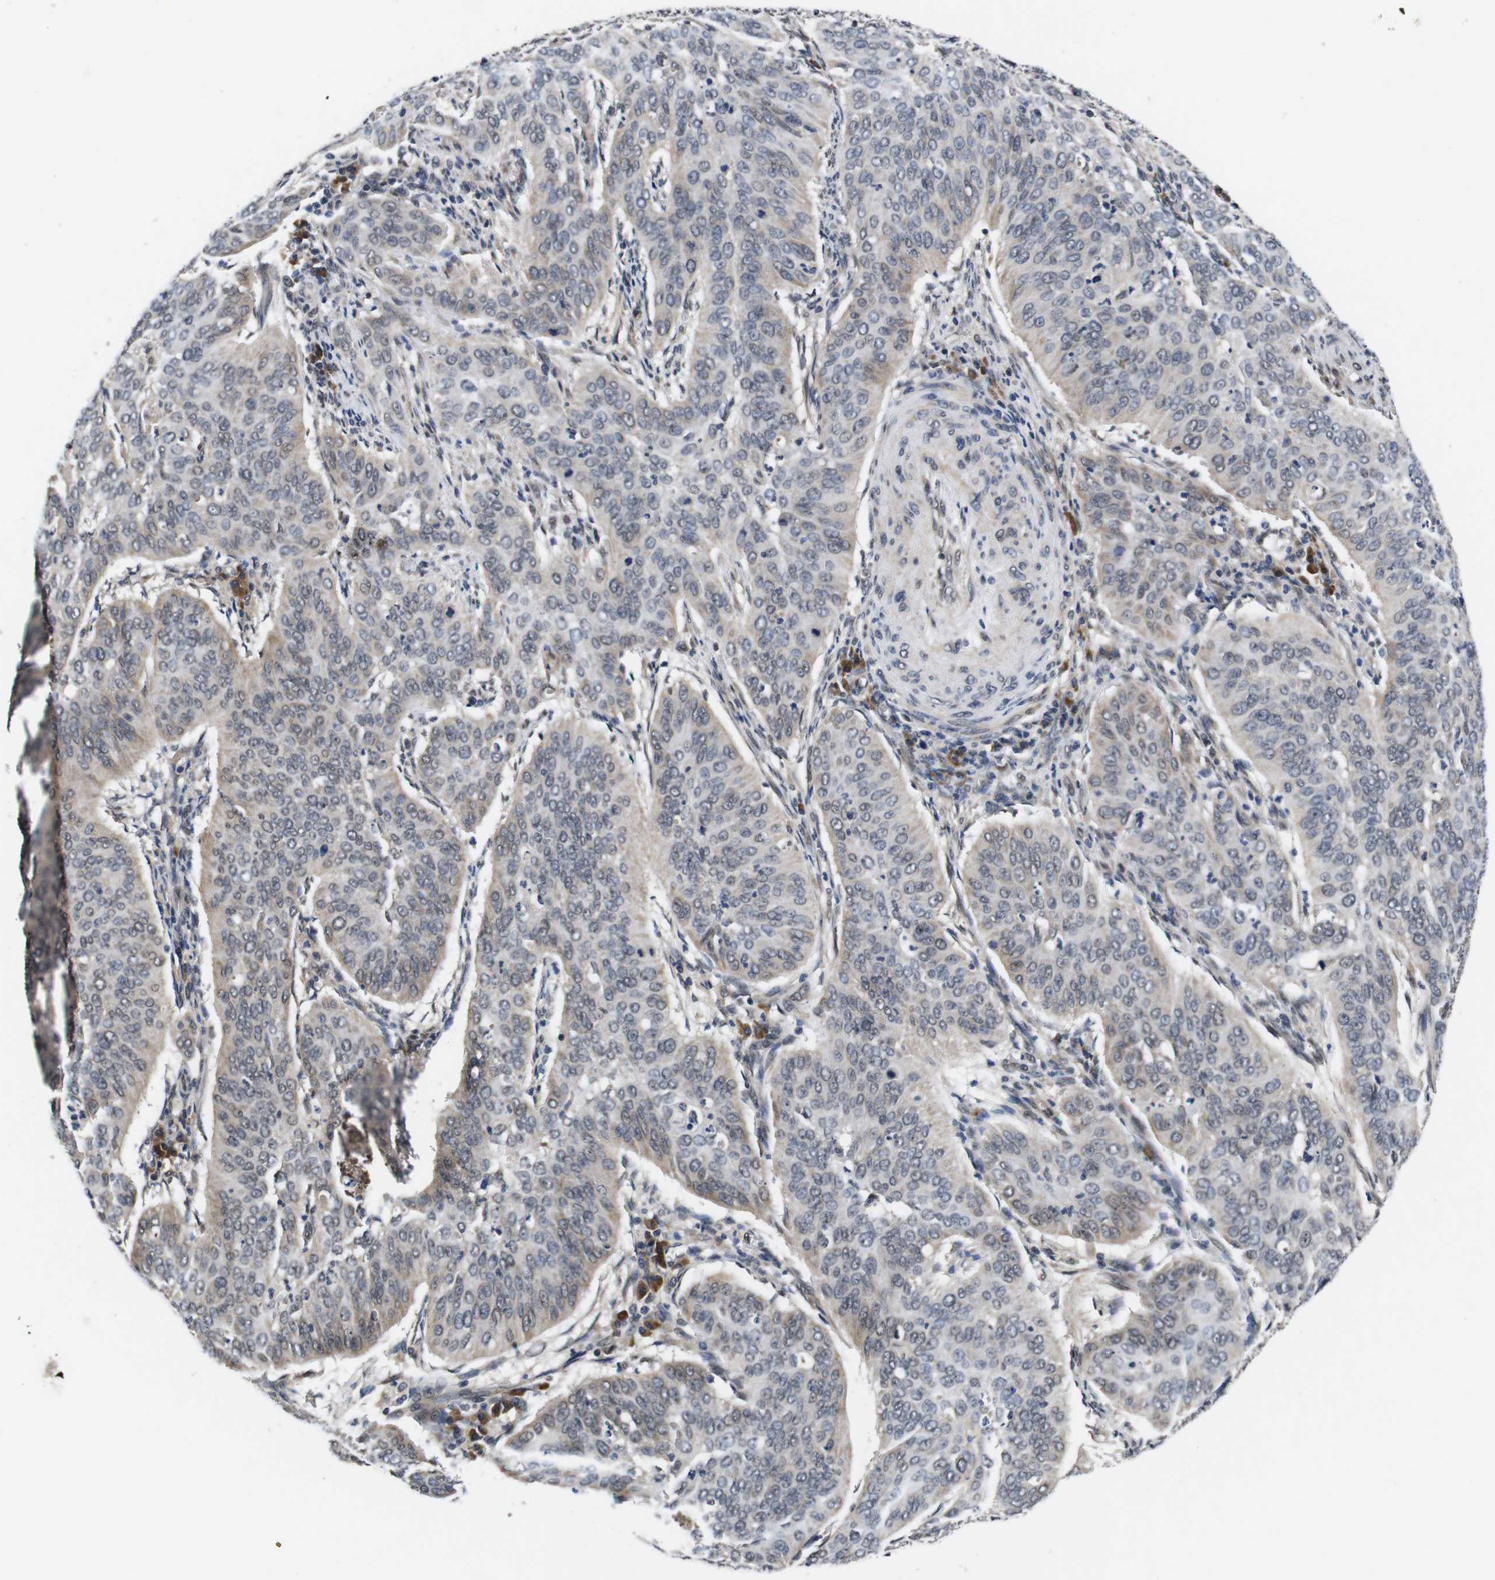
{"staining": {"intensity": "weak", "quantity": "<25%", "location": "cytoplasmic/membranous"}, "tissue": "cervical cancer", "cell_type": "Tumor cells", "image_type": "cancer", "snomed": [{"axis": "morphology", "description": "Normal tissue, NOS"}, {"axis": "morphology", "description": "Squamous cell carcinoma, NOS"}, {"axis": "topography", "description": "Cervix"}], "caption": "Squamous cell carcinoma (cervical) was stained to show a protein in brown. There is no significant positivity in tumor cells.", "gene": "ZBTB46", "patient": {"sex": "female", "age": 39}}